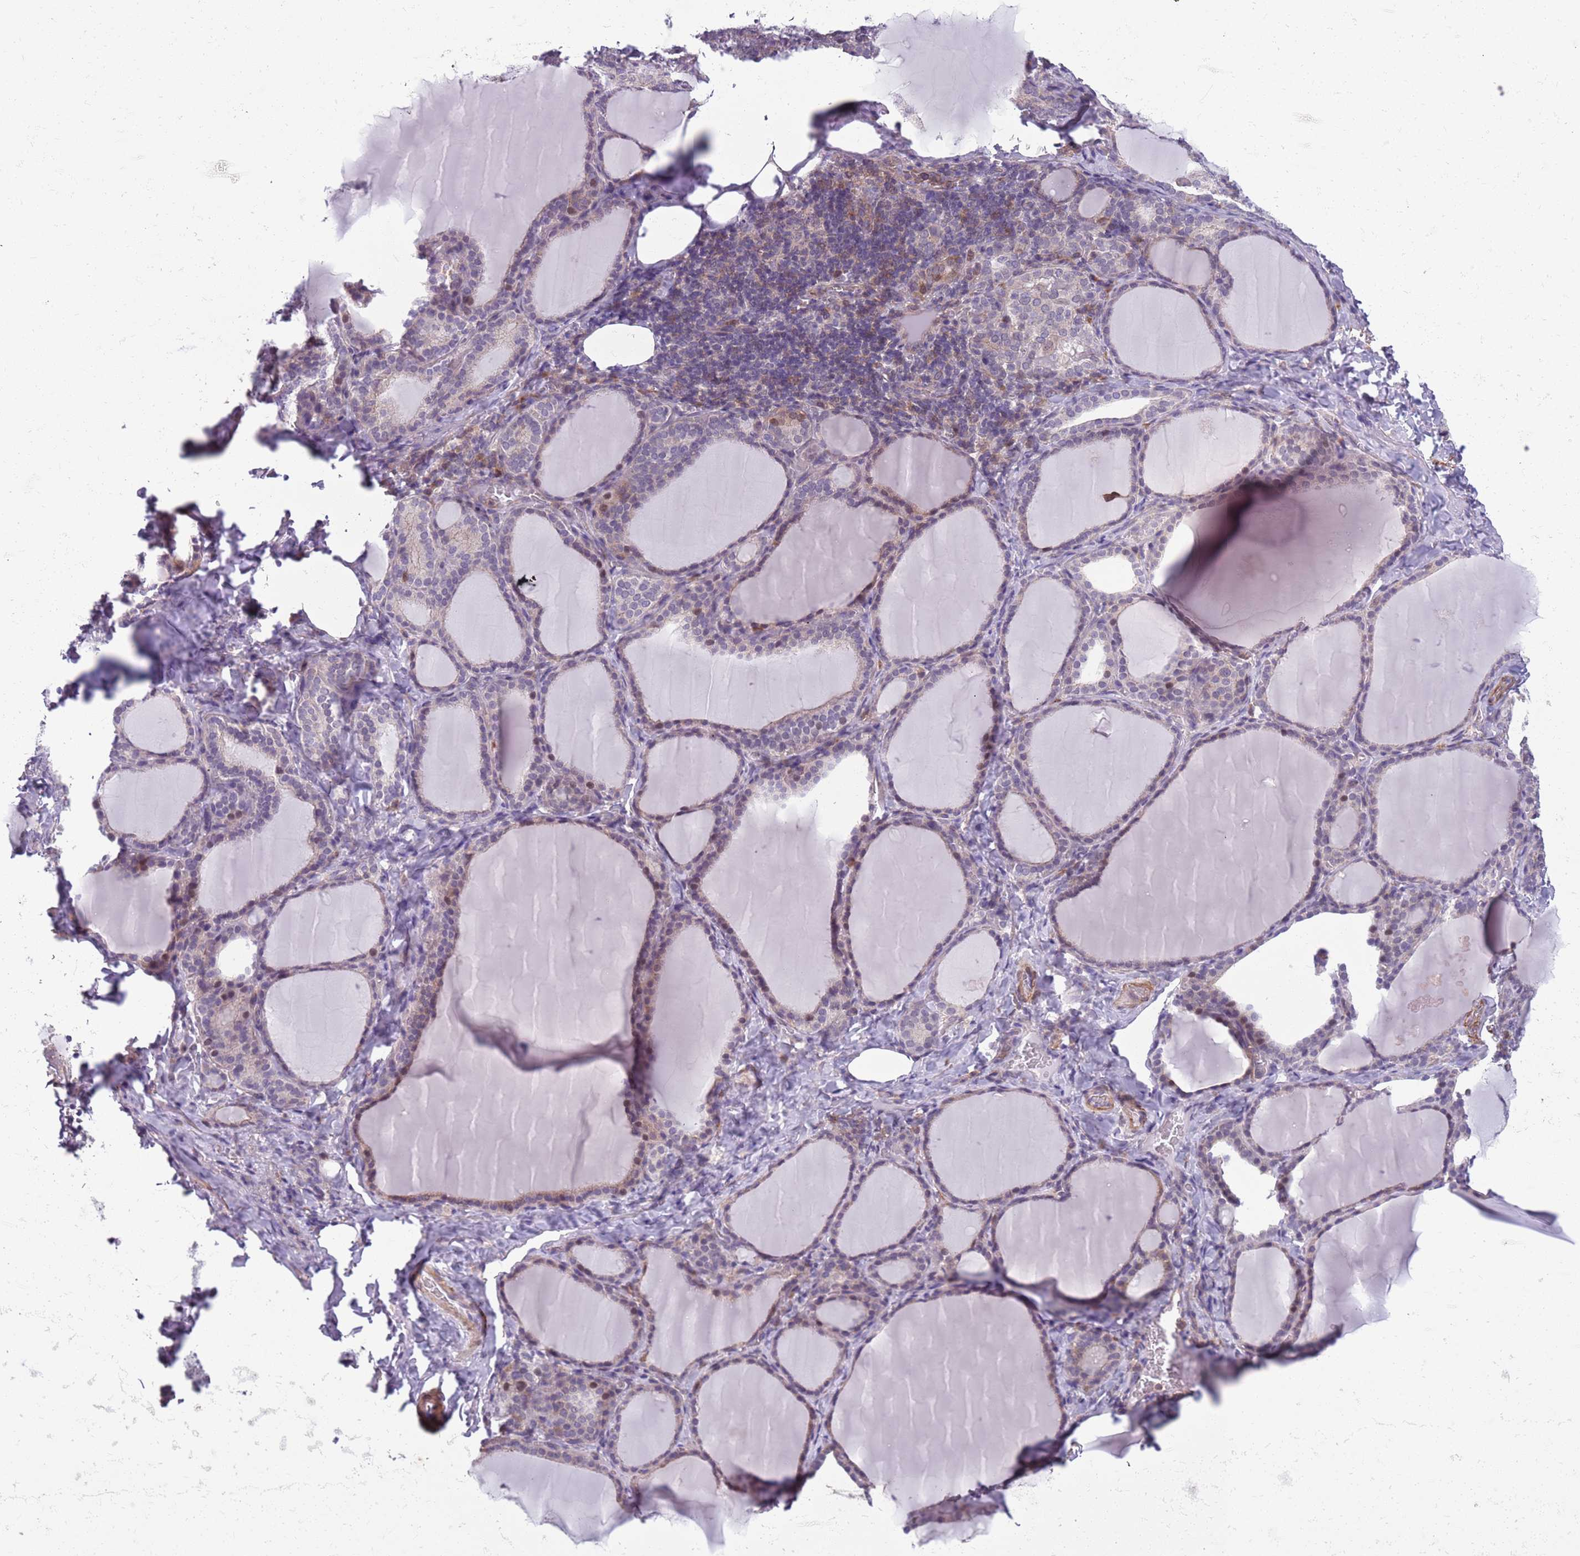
{"staining": {"intensity": "moderate", "quantity": "<25%", "location": "nuclear"}, "tissue": "thyroid gland", "cell_type": "Glandular cells", "image_type": "normal", "snomed": [{"axis": "morphology", "description": "Normal tissue, NOS"}, {"axis": "topography", "description": "Thyroid gland"}], "caption": "This is a histology image of IHC staining of normal thyroid gland, which shows moderate expression in the nuclear of glandular cells.", "gene": "JAML", "patient": {"sex": "female", "age": 39}}